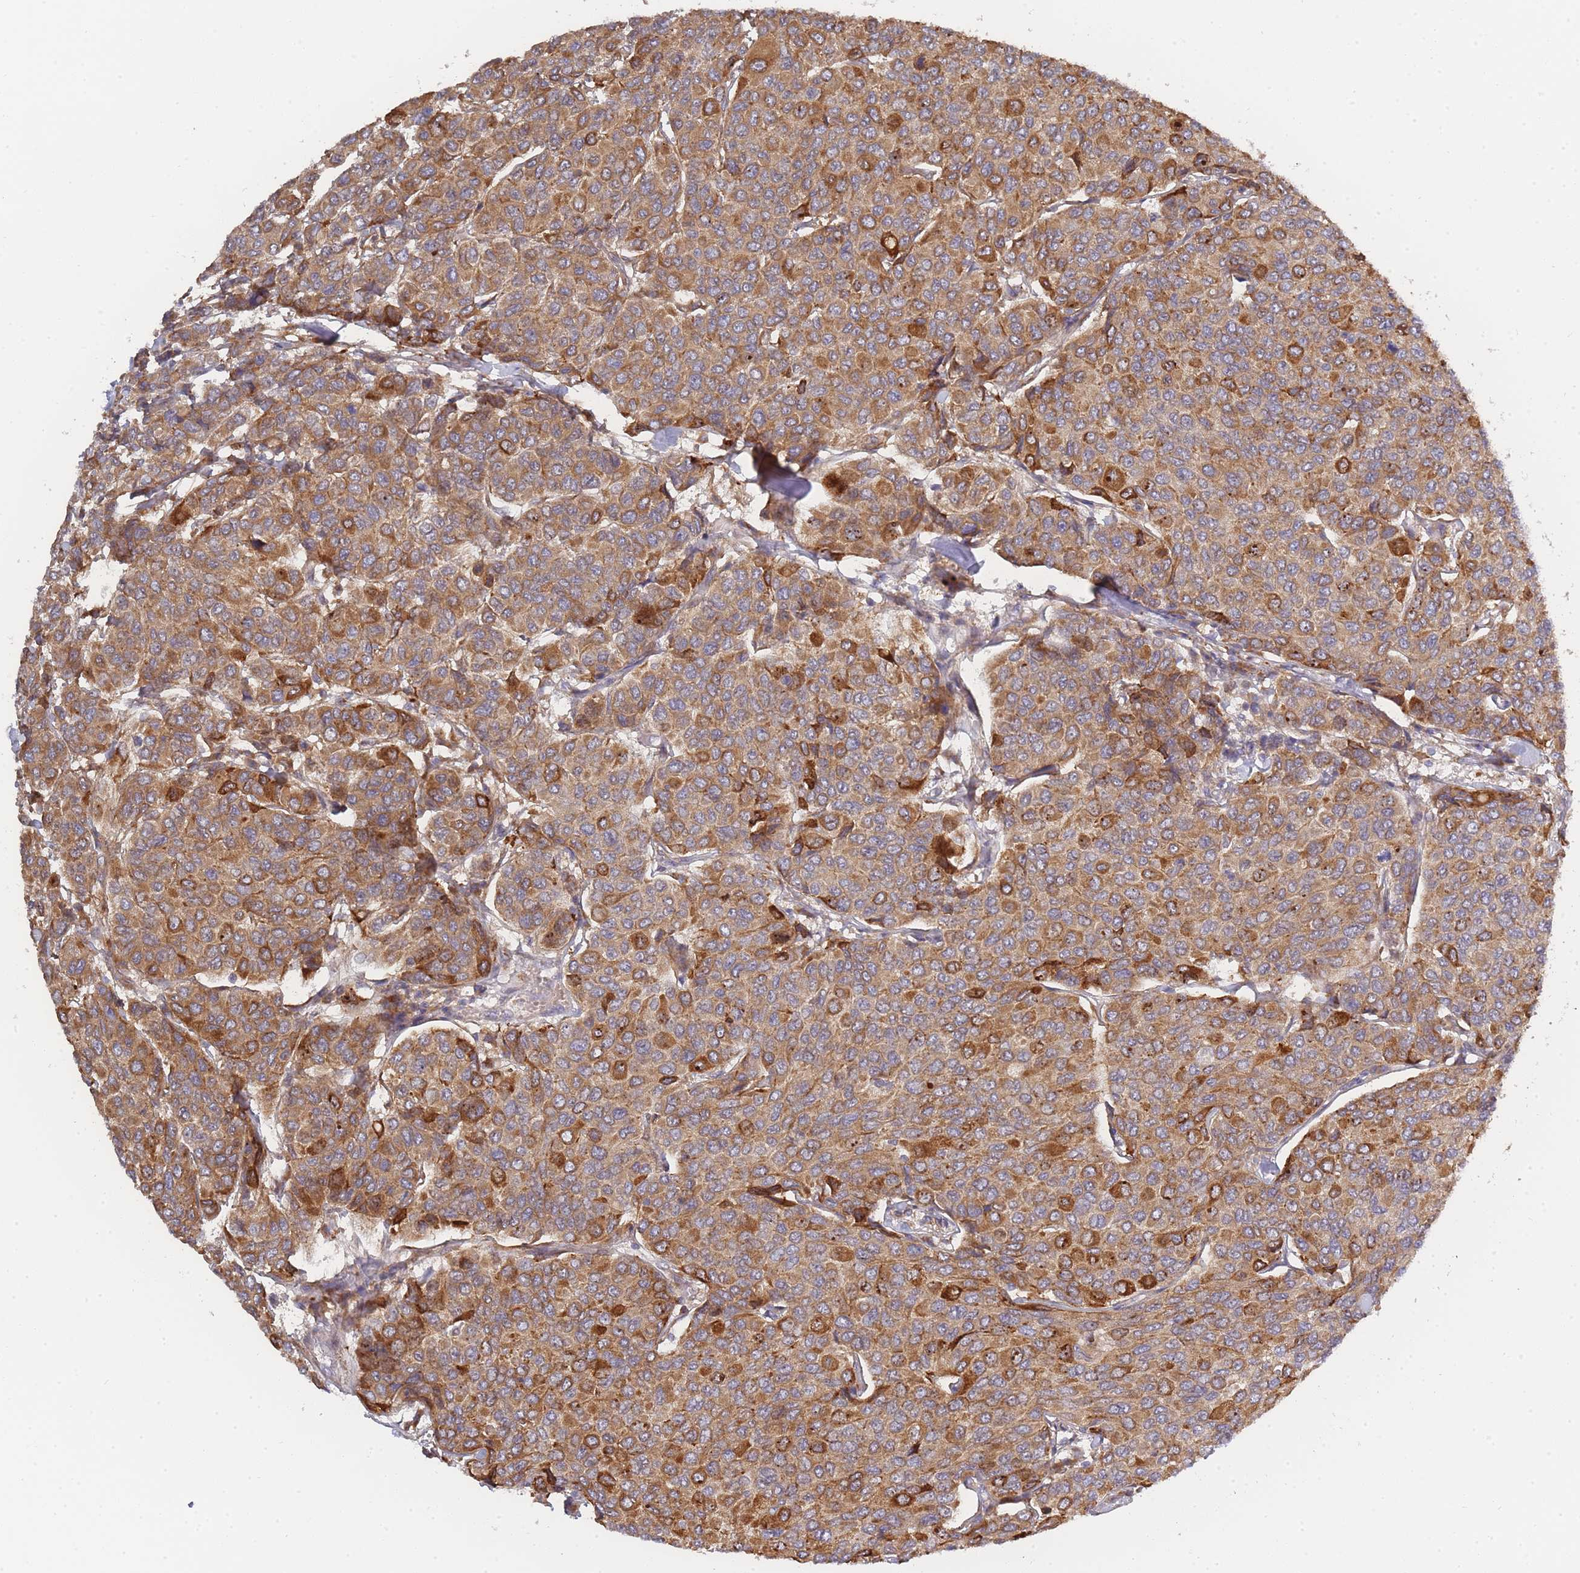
{"staining": {"intensity": "moderate", "quantity": ">75%", "location": "cytoplasmic/membranous"}, "tissue": "breast cancer", "cell_type": "Tumor cells", "image_type": "cancer", "snomed": [{"axis": "morphology", "description": "Duct carcinoma"}, {"axis": "topography", "description": "Breast"}], "caption": "Protein analysis of breast cancer tissue exhibits moderate cytoplasmic/membranous staining in about >75% of tumor cells.", "gene": "TRIM26", "patient": {"sex": "female", "age": 55}}